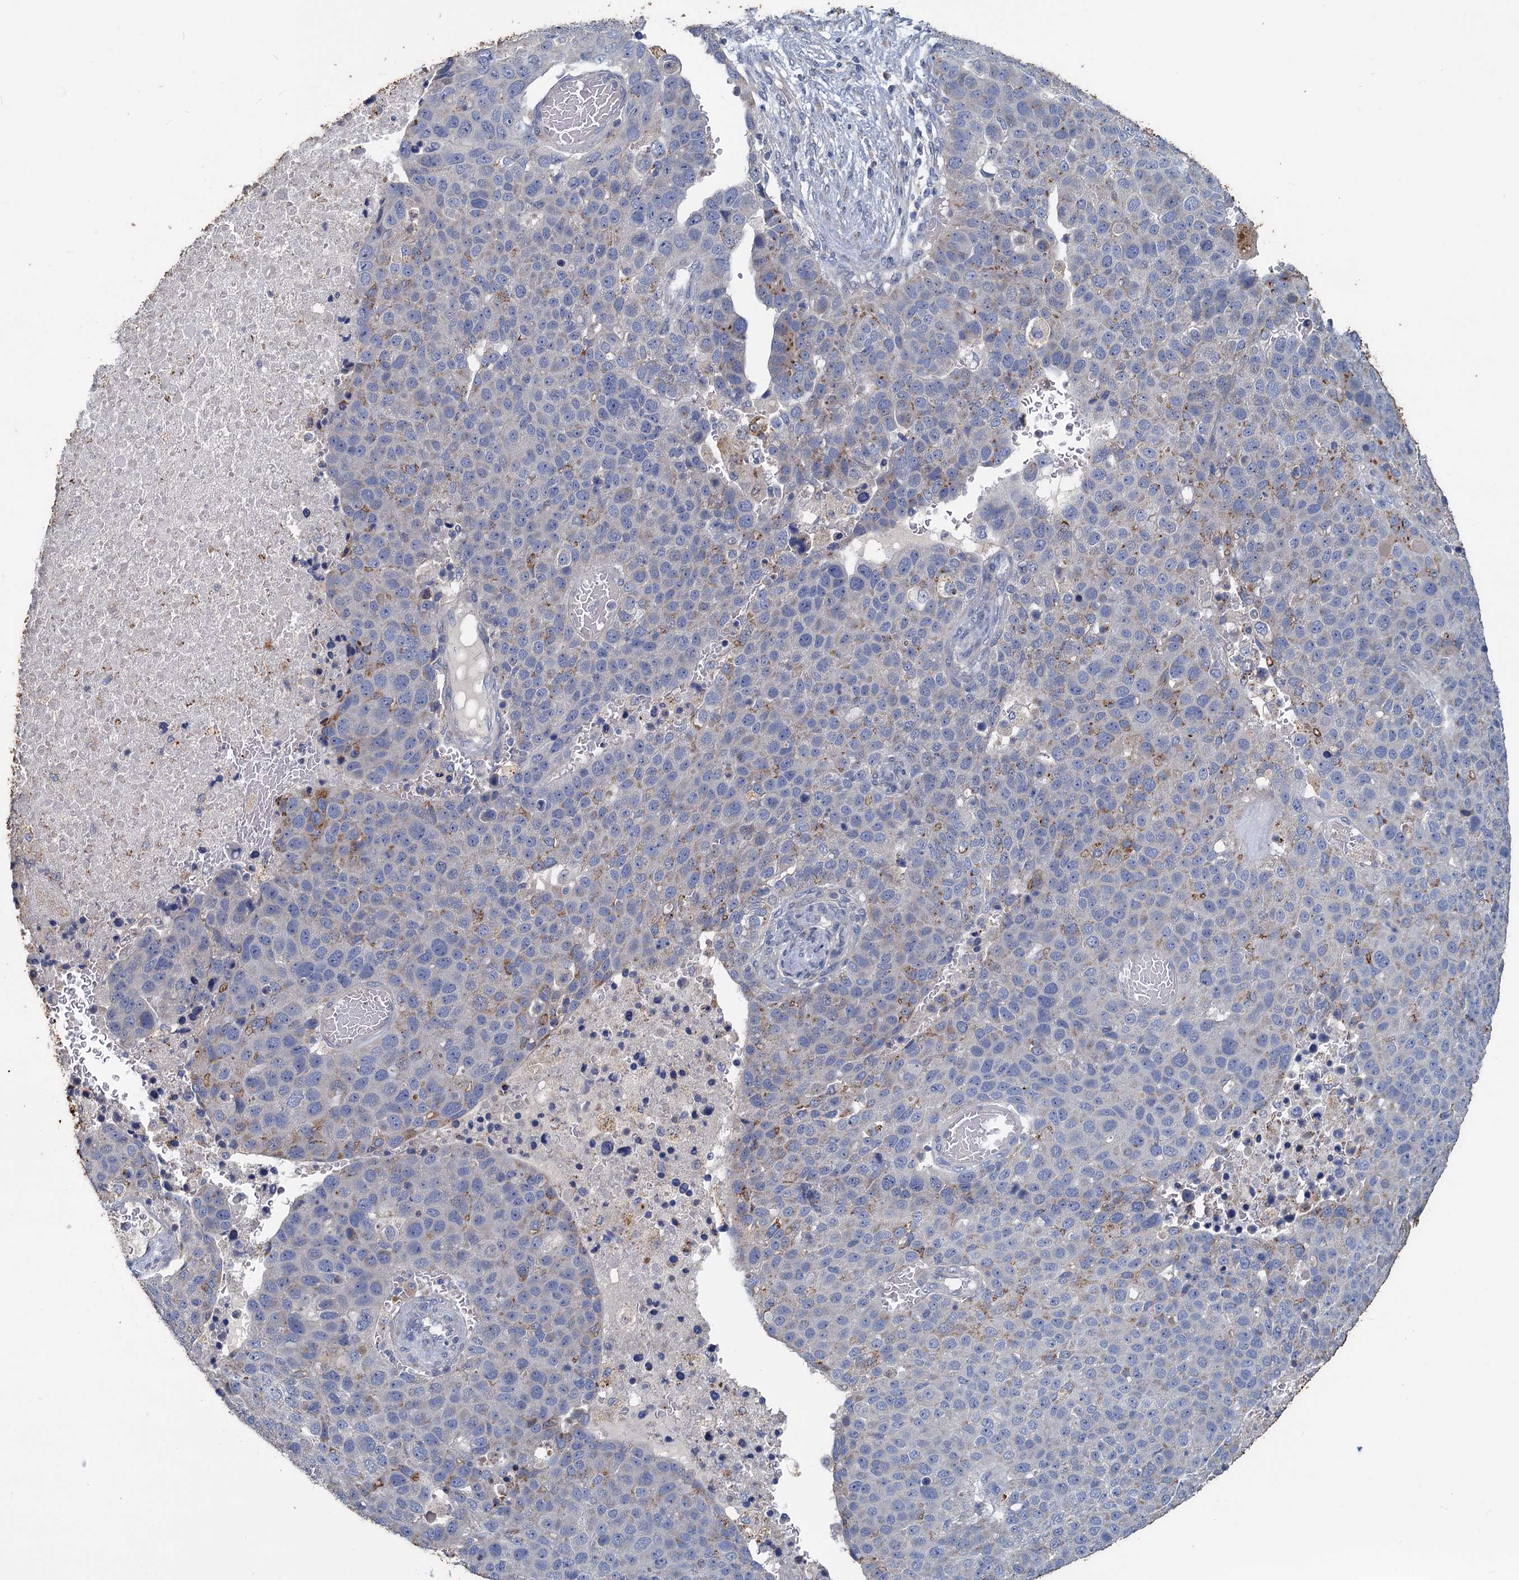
{"staining": {"intensity": "moderate", "quantity": "<25%", "location": "cytoplasmic/membranous"}, "tissue": "pancreatic cancer", "cell_type": "Tumor cells", "image_type": "cancer", "snomed": [{"axis": "morphology", "description": "Adenocarcinoma, NOS"}, {"axis": "topography", "description": "Pancreas"}], "caption": "This micrograph demonstrates immunohistochemistry staining of pancreatic cancer, with low moderate cytoplasmic/membranous expression in about <25% of tumor cells.", "gene": "SLC2A7", "patient": {"sex": "female", "age": 61}}